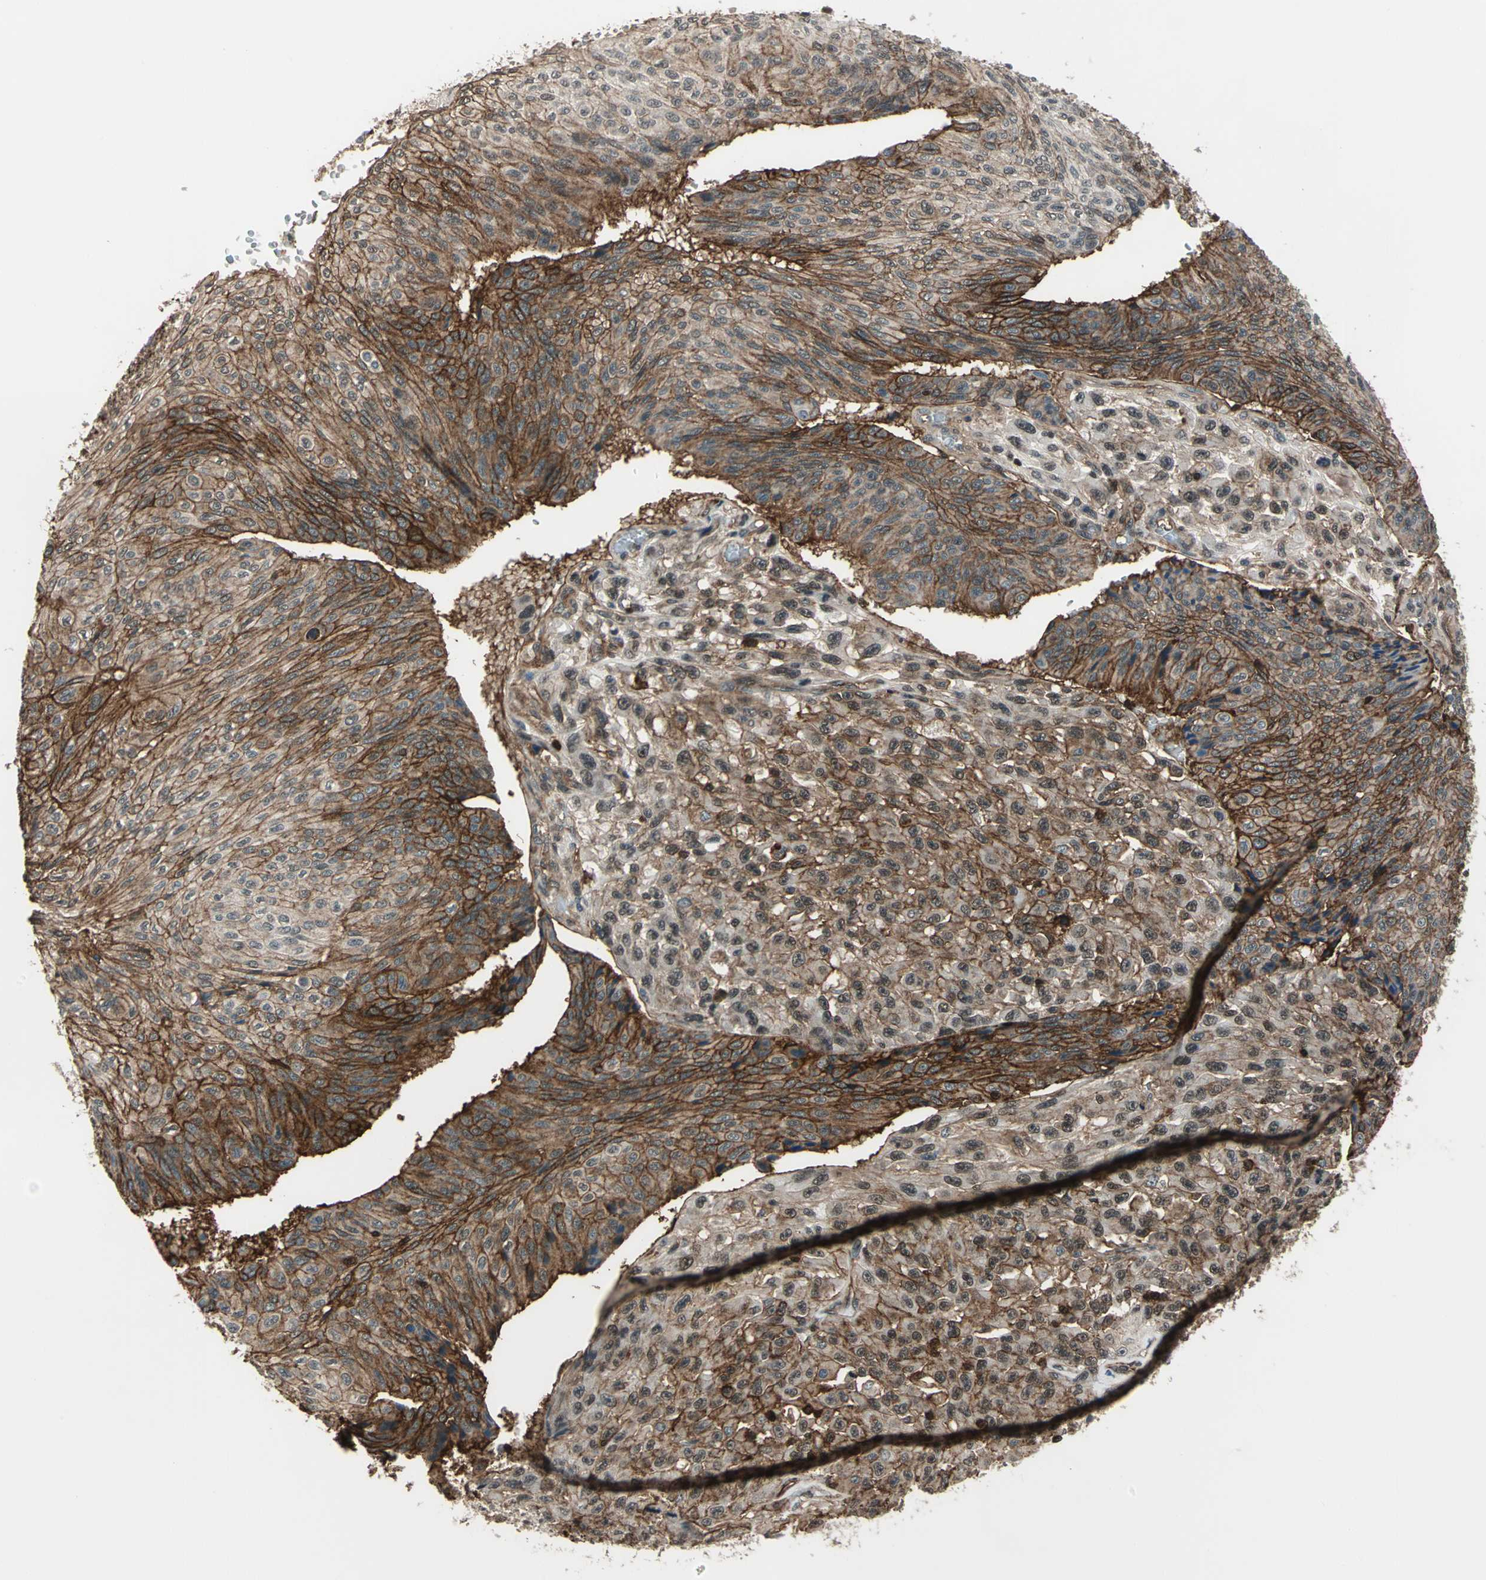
{"staining": {"intensity": "strong", "quantity": ">75%", "location": "cytoplasmic/membranous,nuclear"}, "tissue": "urothelial cancer", "cell_type": "Tumor cells", "image_type": "cancer", "snomed": [{"axis": "morphology", "description": "Urothelial carcinoma, High grade"}, {"axis": "topography", "description": "Urinary bladder"}], "caption": "IHC photomicrograph of neoplastic tissue: human urothelial cancer stained using immunohistochemistry demonstrates high levels of strong protein expression localized specifically in the cytoplasmic/membranous and nuclear of tumor cells, appearing as a cytoplasmic/membranous and nuclear brown color.", "gene": "NR2C2", "patient": {"sex": "male", "age": 66}}